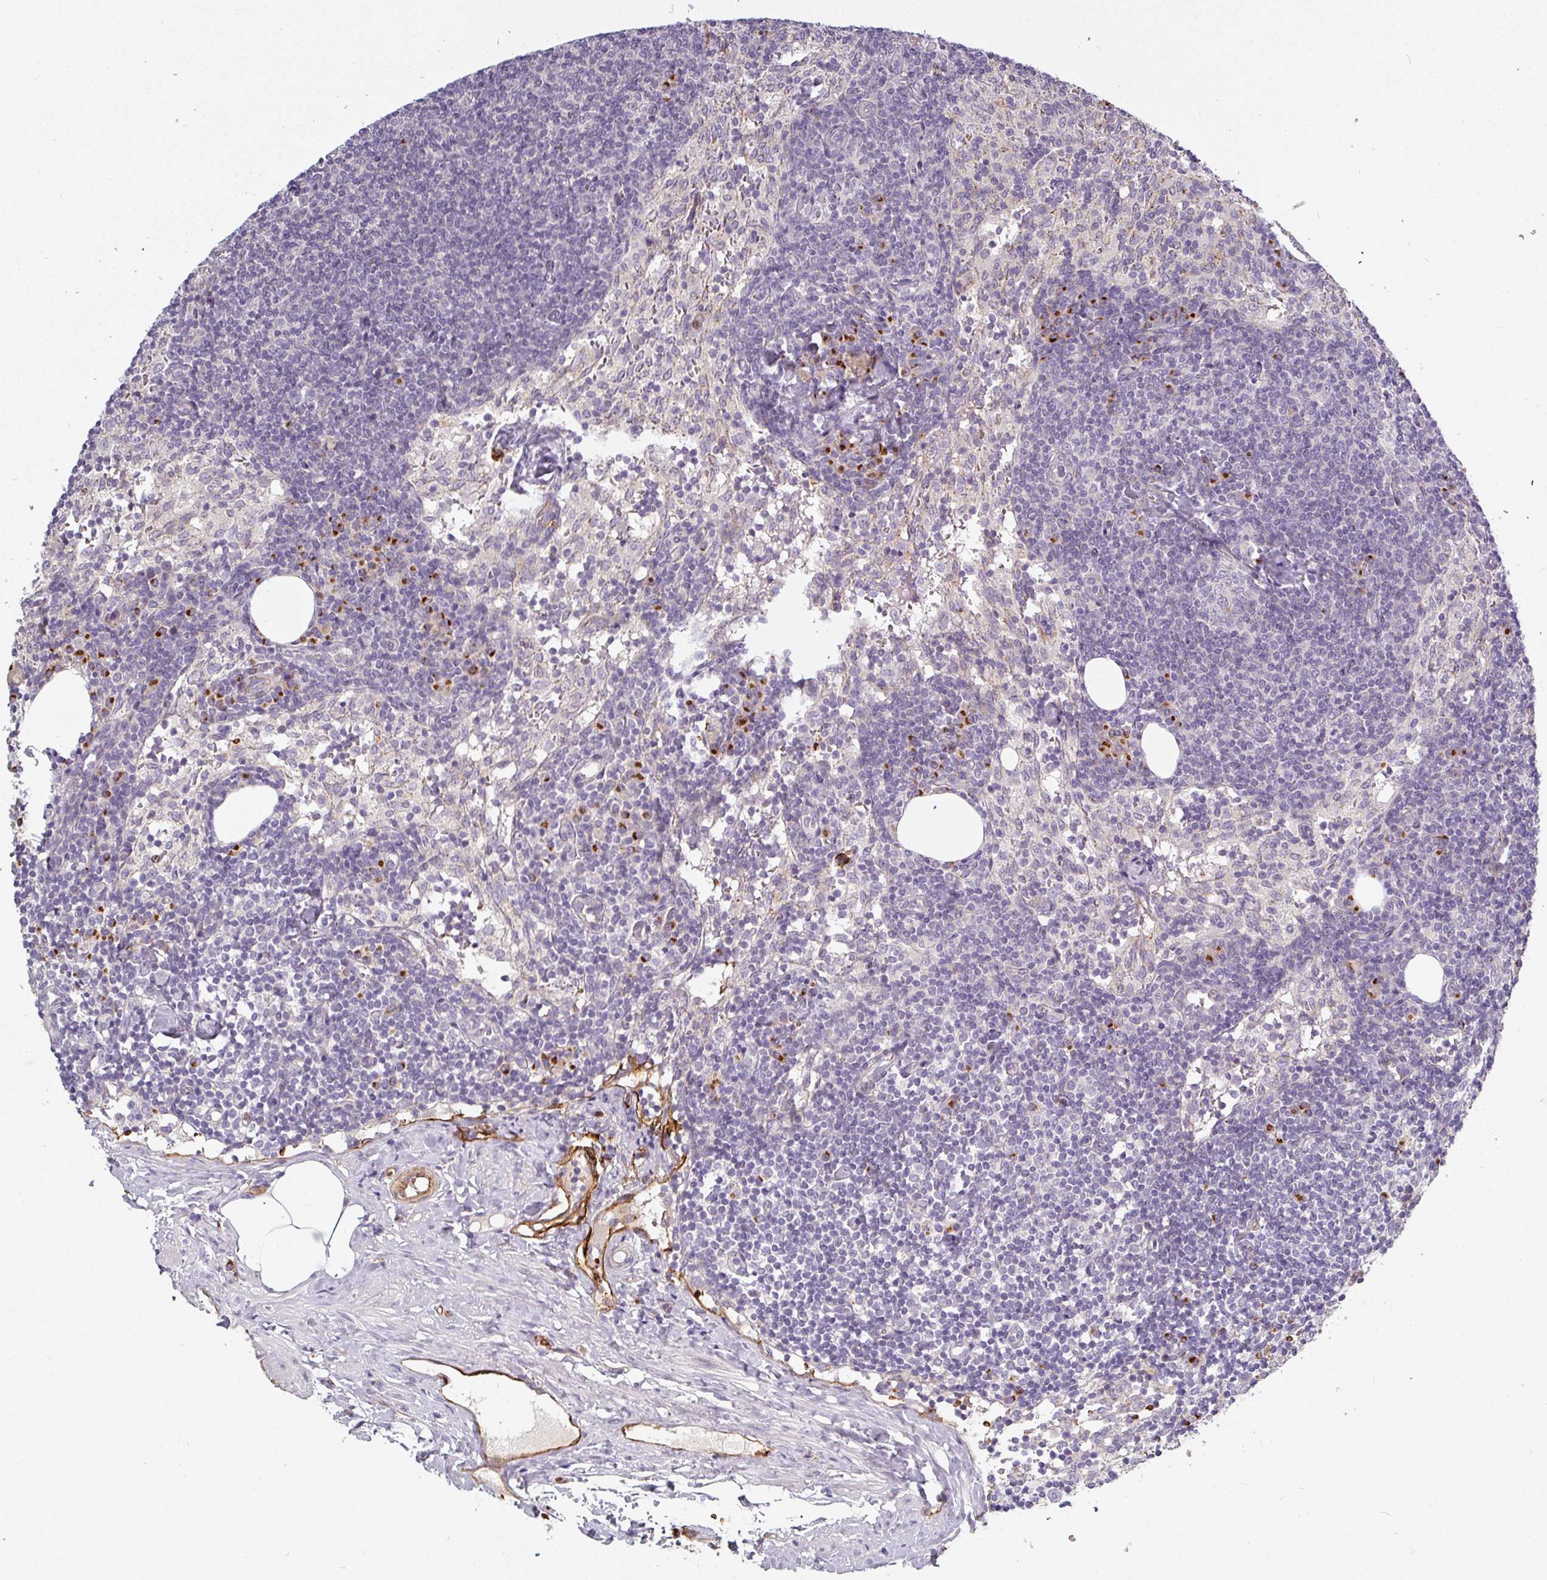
{"staining": {"intensity": "strong", "quantity": "<25%", "location": "cytoplasmic/membranous"}, "tissue": "lymph node", "cell_type": "Germinal center cells", "image_type": "normal", "snomed": [{"axis": "morphology", "description": "Normal tissue, NOS"}, {"axis": "topography", "description": "Lymph node"}], "caption": "Immunohistochemistry histopathology image of normal lymph node stained for a protein (brown), which exhibits medium levels of strong cytoplasmic/membranous expression in approximately <25% of germinal center cells.", "gene": "PRODH2", "patient": {"sex": "female", "age": 52}}